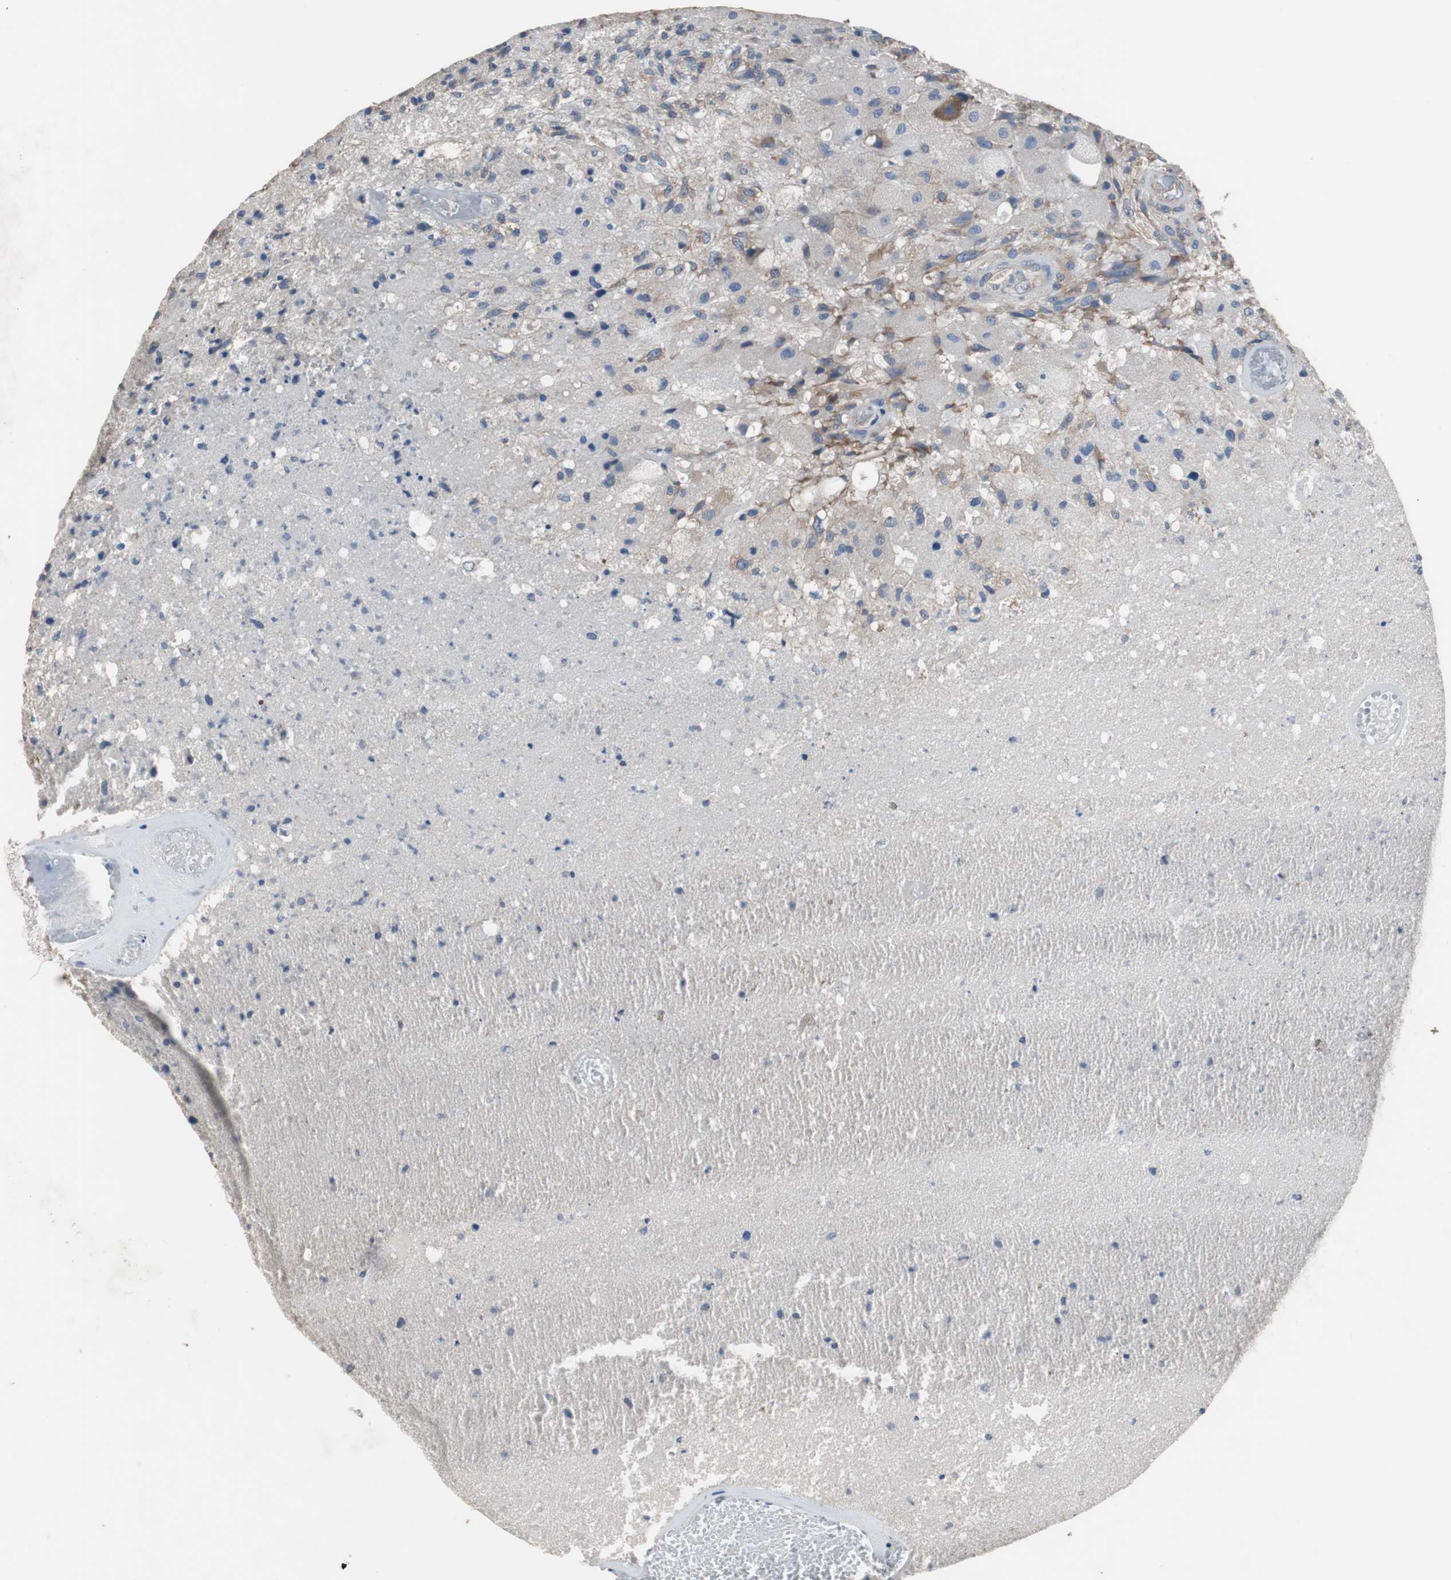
{"staining": {"intensity": "moderate", "quantity": "<25%", "location": "cytoplasmic/membranous"}, "tissue": "glioma", "cell_type": "Tumor cells", "image_type": "cancer", "snomed": [{"axis": "morphology", "description": "Normal tissue, NOS"}, {"axis": "morphology", "description": "Glioma, malignant, High grade"}, {"axis": "topography", "description": "Cerebral cortex"}], "caption": "IHC (DAB (3,3'-diaminobenzidine)) staining of human glioma exhibits moderate cytoplasmic/membranous protein staining in approximately <25% of tumor cells.", "gene": "USP10", "patient": {"sex": "male", "age": 77}}